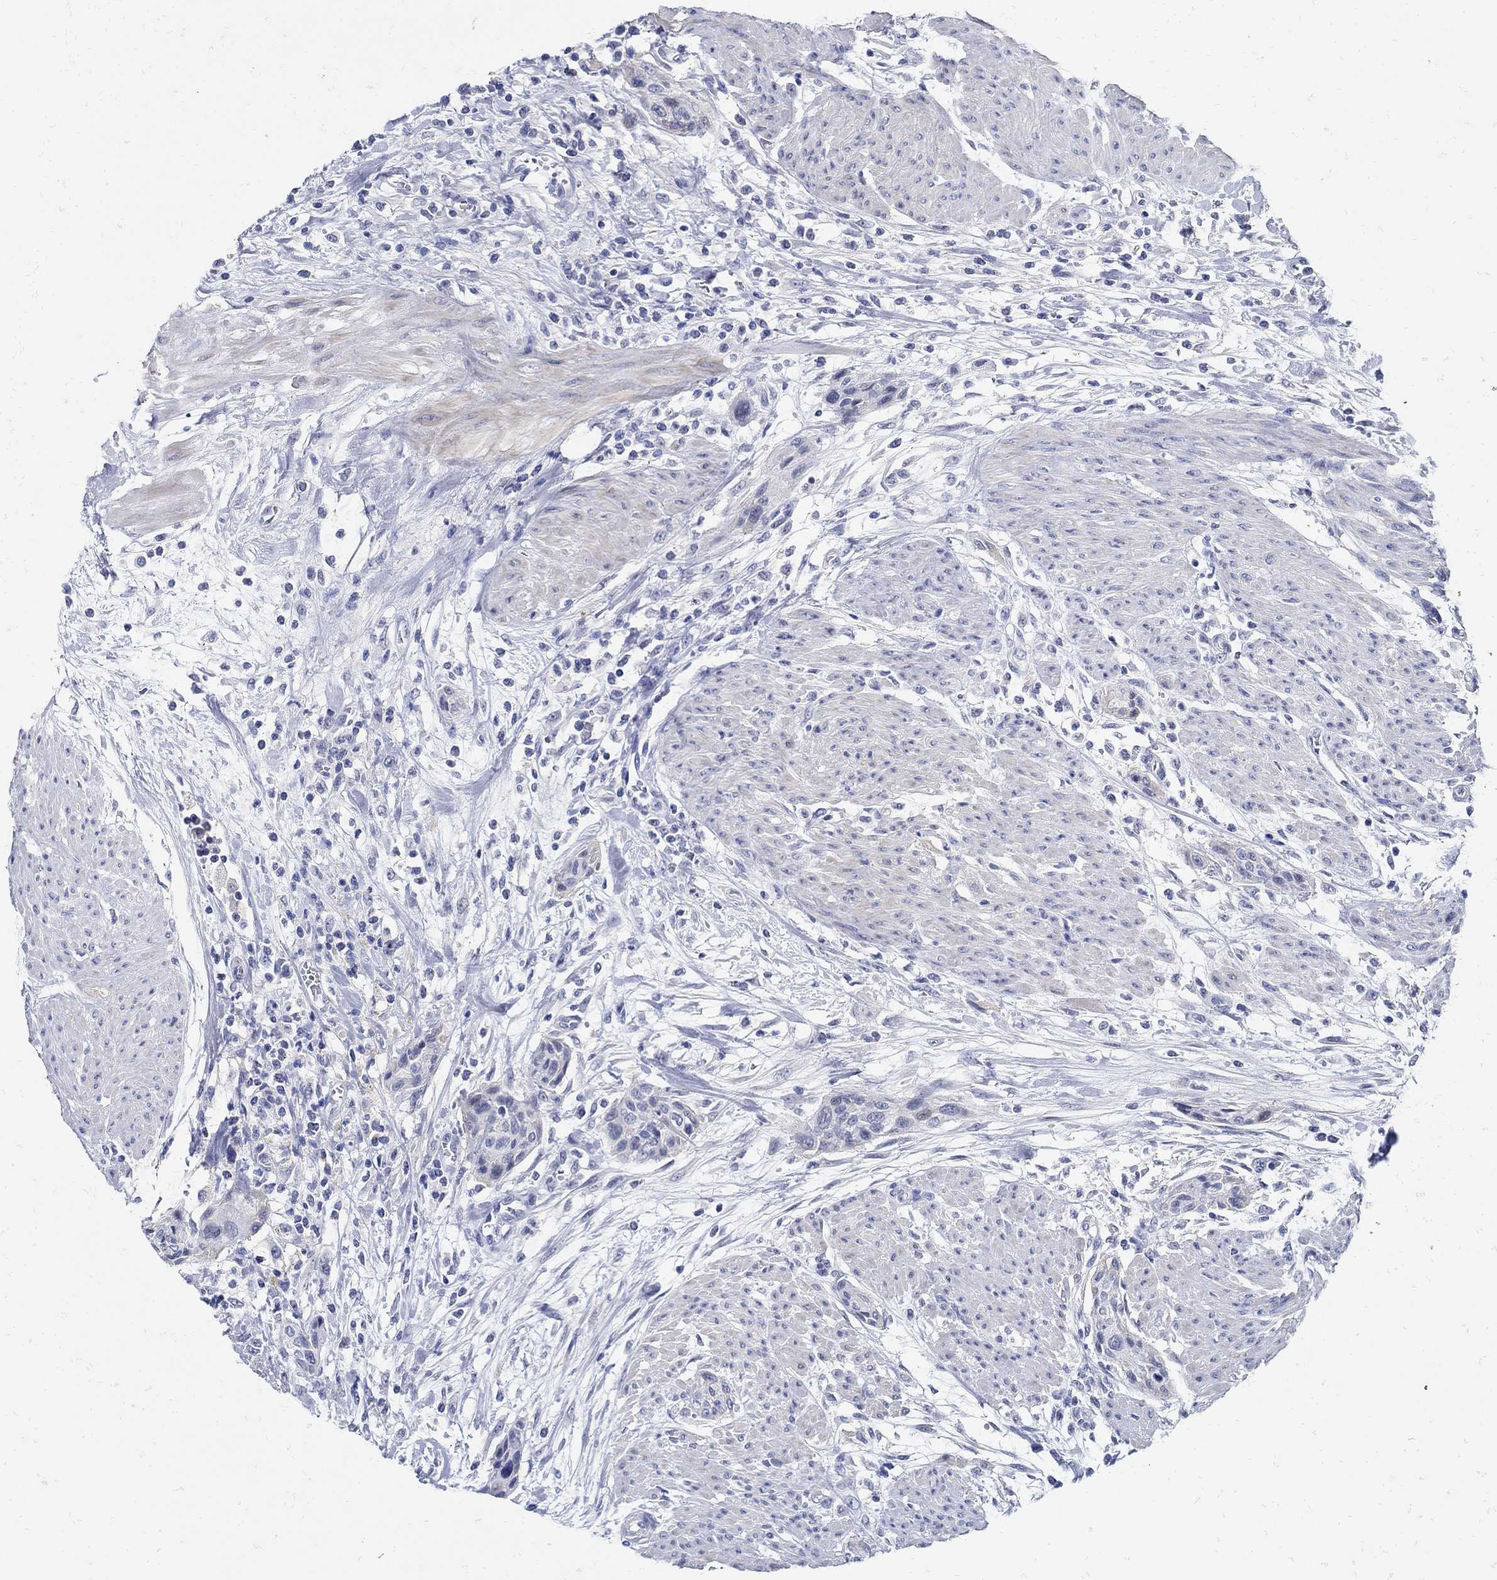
{"staining": {"intensity": "negative", "quantity": "none", "location": "none"}, "tissue": "urothelial cancer", "cell_type": "Tumor cells", "image_type": "cancer", "snomed": [{"axis": "morphology", "description": "Urothelial carcinoma, High grade"}, {"axis": "topography", "description": "Urinary bladder"}], "caption": "DAB immunohistochemical staining of human urothelial carcinoma (high-grade) reveals no significant staining in tumor cells.", "gene": "NOS1", "patient": {"sex": "male", "age": 35}}